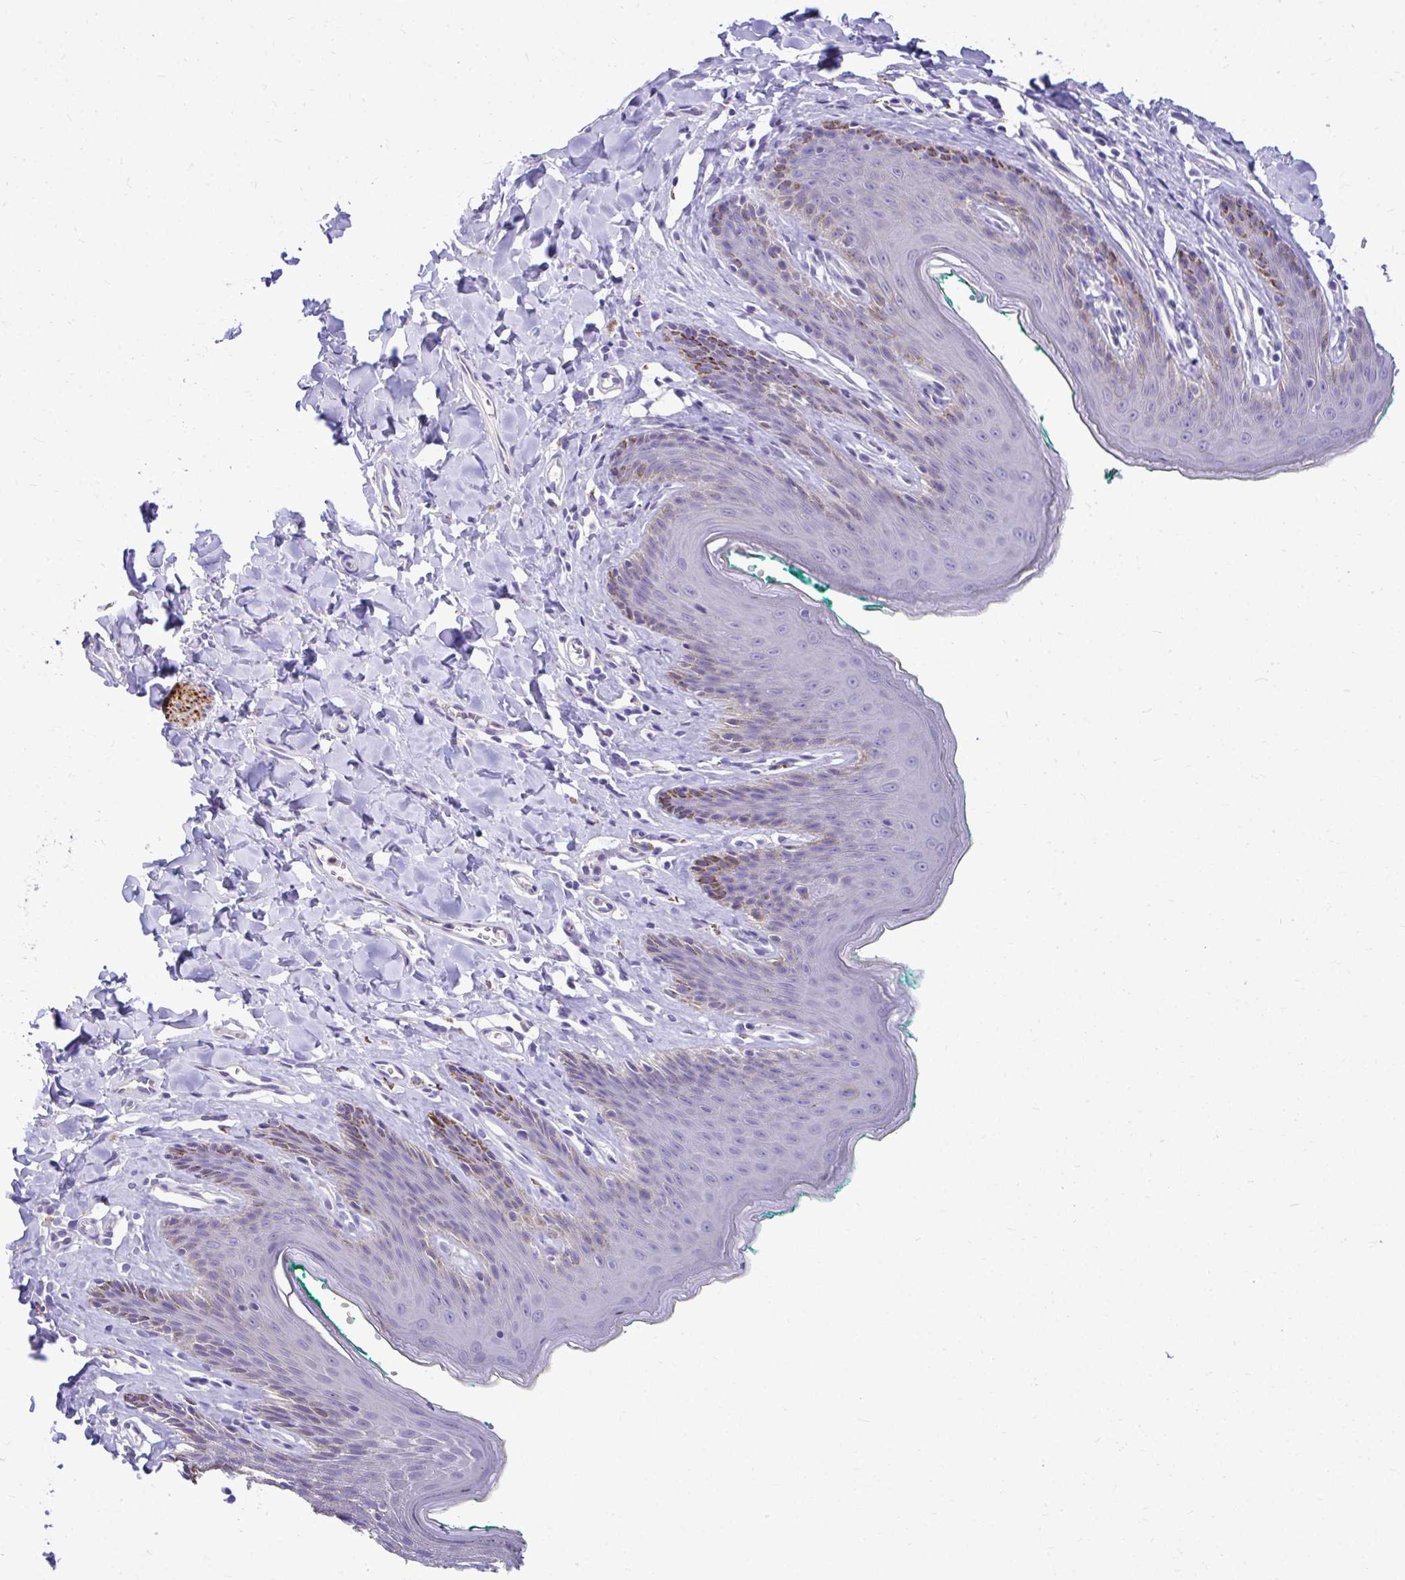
{"staining": {"intensity": "negative", "quantity": "none", "location": "none"}, "tissue": "skin", "cell_type": "Epidermal cells", "image_type": "normal", "snomed": [{"axis": "morphology", "description": "Normal tissue, NOS"}, {"axis": "topography", "description": "Vulva"}, {"axis": "topography", "description": "Peripheral nerve tissue"}], "caption": "Histopathology image shows no significant protein positivity in epidermal cells of unremarkable skin. Brightfield microscopy of immunohistochemistry (IHC) stained with DAB (3,3'-diaminobenzidine) (brown) and hematoxylin (blue), captured at high magnification.", "gene": "ZSWIM9", "patient": {"sex": "female", "age": 66}}